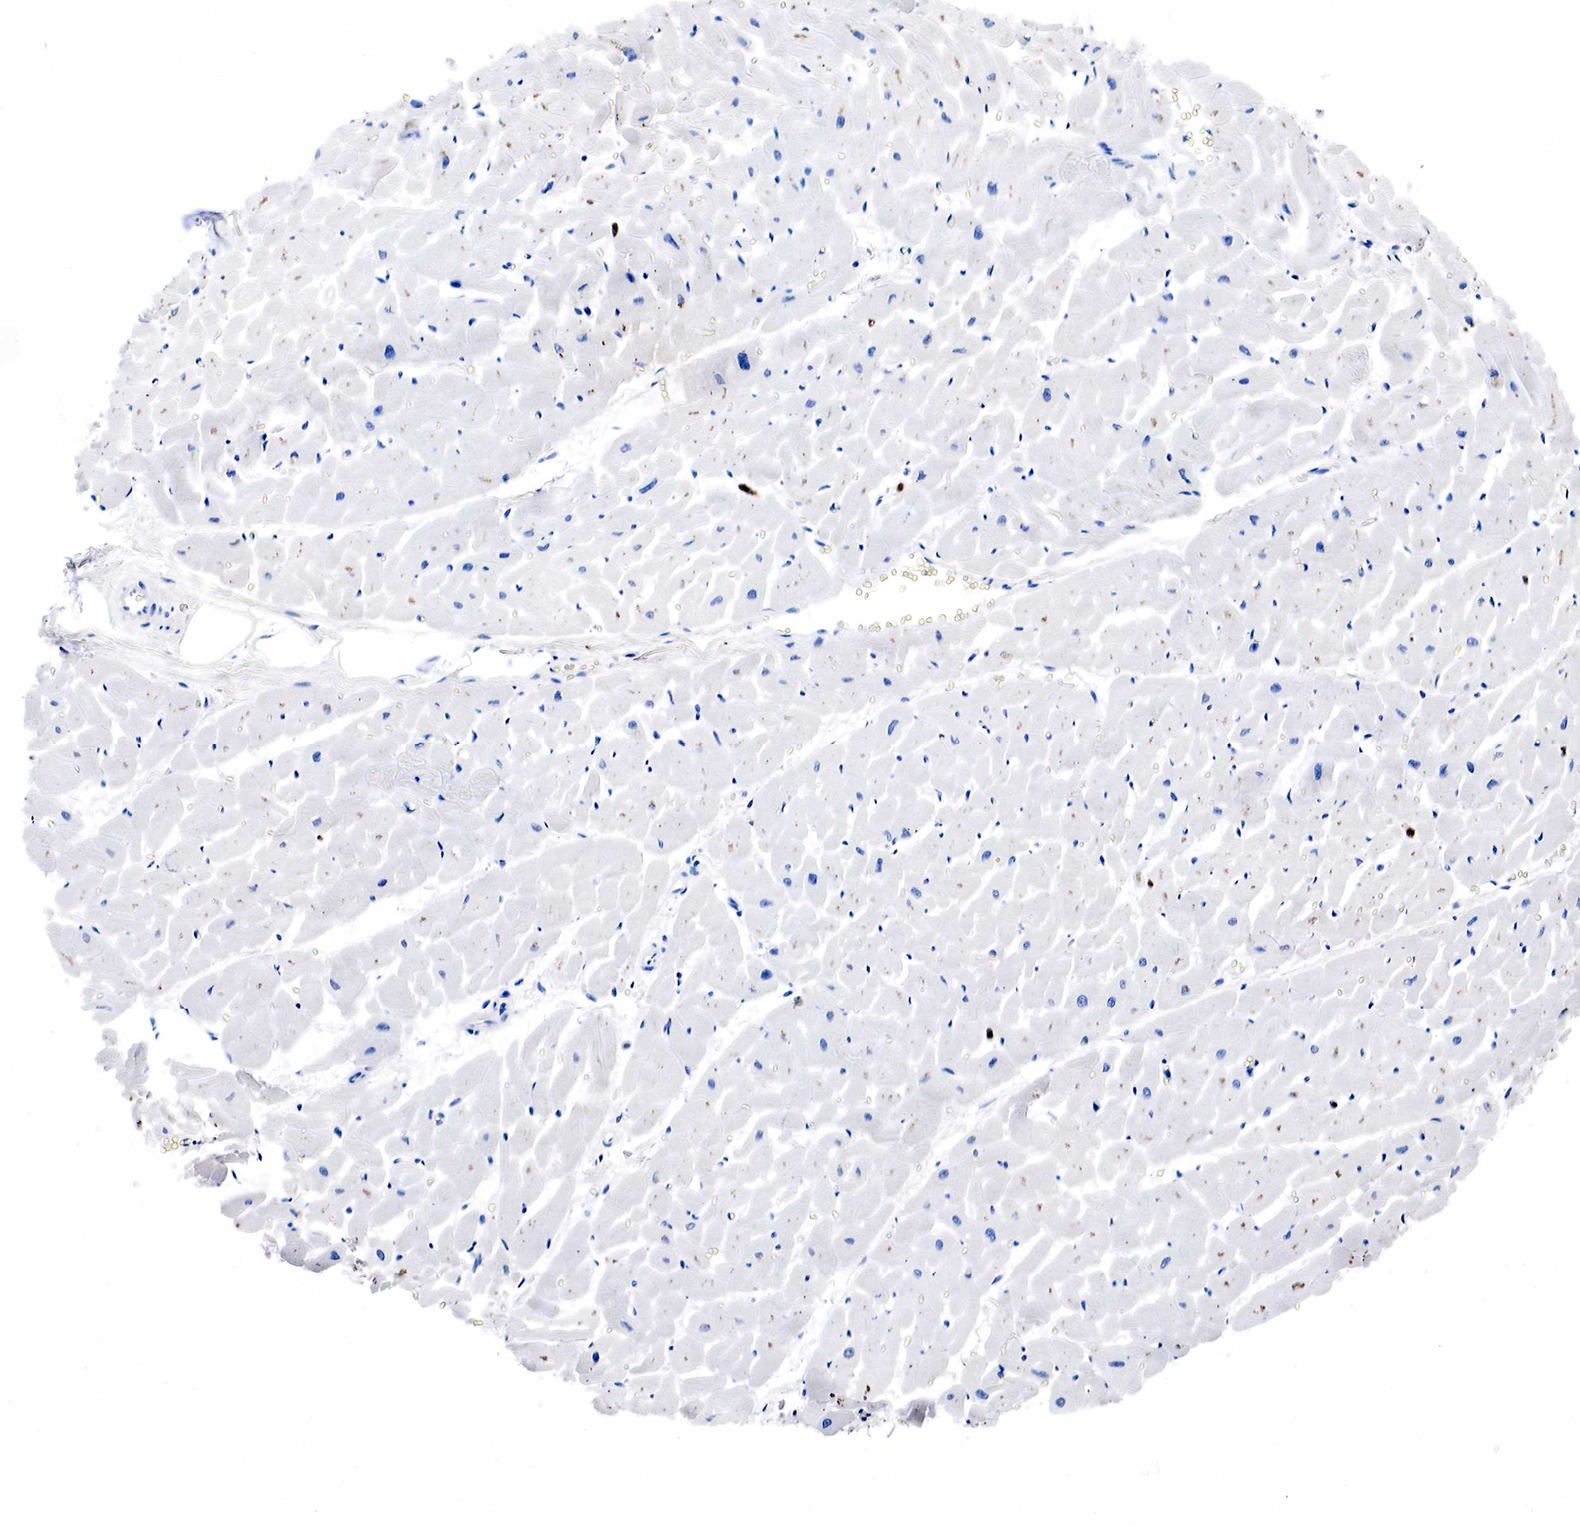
{"staining": {"intensity": "negative", "quantity": "none", "location": "none"}, "tissue": "heart muscle", "cell_type": "Cardiomyocytes", "image_type": "normal", "snomed": [{"axis": "morphology", "description": "Normal tissue, NOS"}, {"axis": "topography", "description": "Heart"}], "caption": "Heart muscle was stained to show a protein in brown. There is no significant positivity in cardiomyocytes. (Stains: DAB (3,3'-diaminobenzidine) immunohistochemistry with hematoxylin counter stain, Microscopy: brightfield microscopy at high magnification).", "gene": "LYZ", "patient": {"sex": "female", "age": 19}}